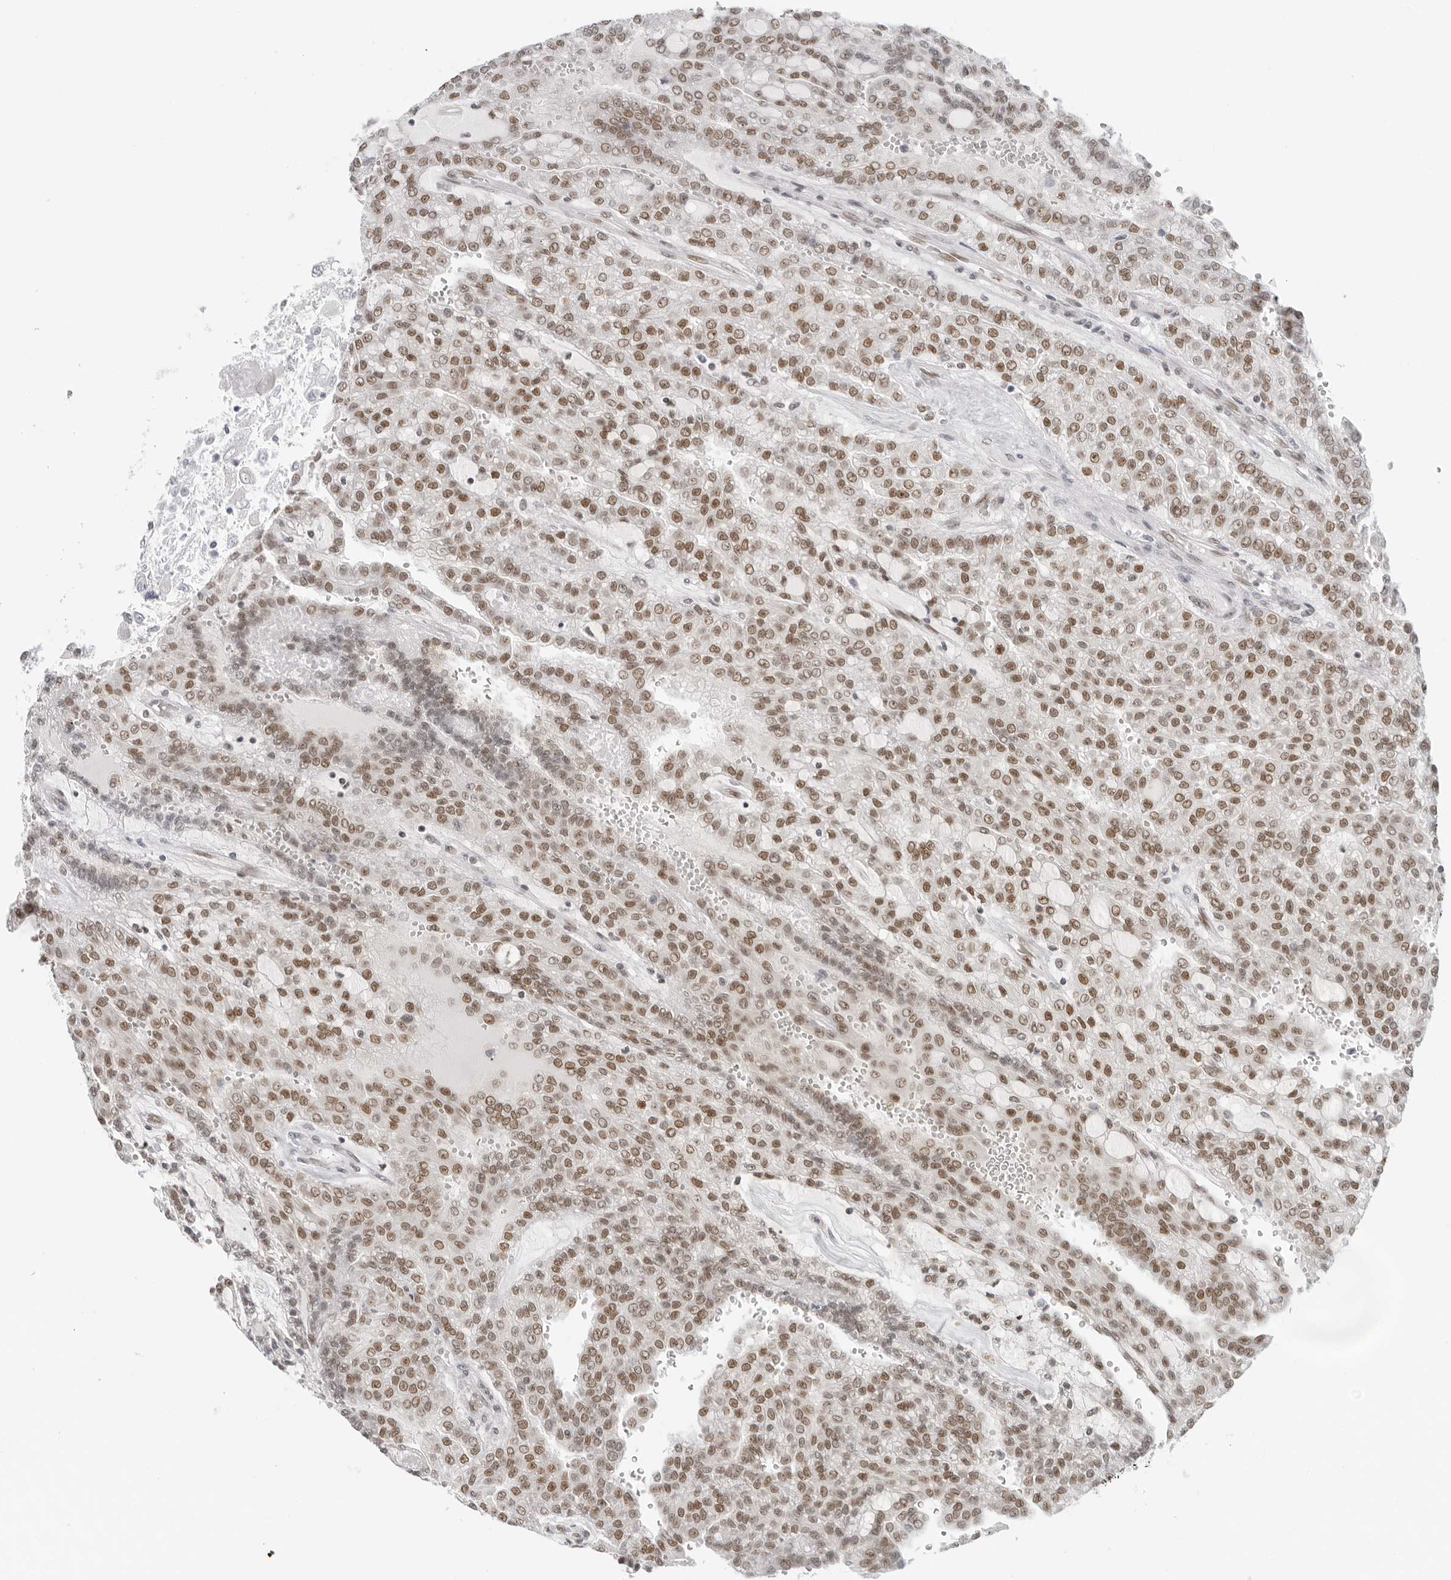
{"staining": {"intensity": "moderate", "quantity": ">75%", "location": "nuclear"}, "tissue": "renal cancer", "cell_type": "Tumor cells", "image_type": "cancer", "snomed": [{"axis": "morphology", "description": "Adenocarcinoma, NOS"}, {"axis": "topography", "description": "Kidney"}], "caption": "The image demonstrates staining of renal cancer (adenocarcinoma), revealing moderate nuclear protein positivity (brown color) within tumor cells.", "gene": "FOXK2", "patient": {"sex": "male", "age": 63}}